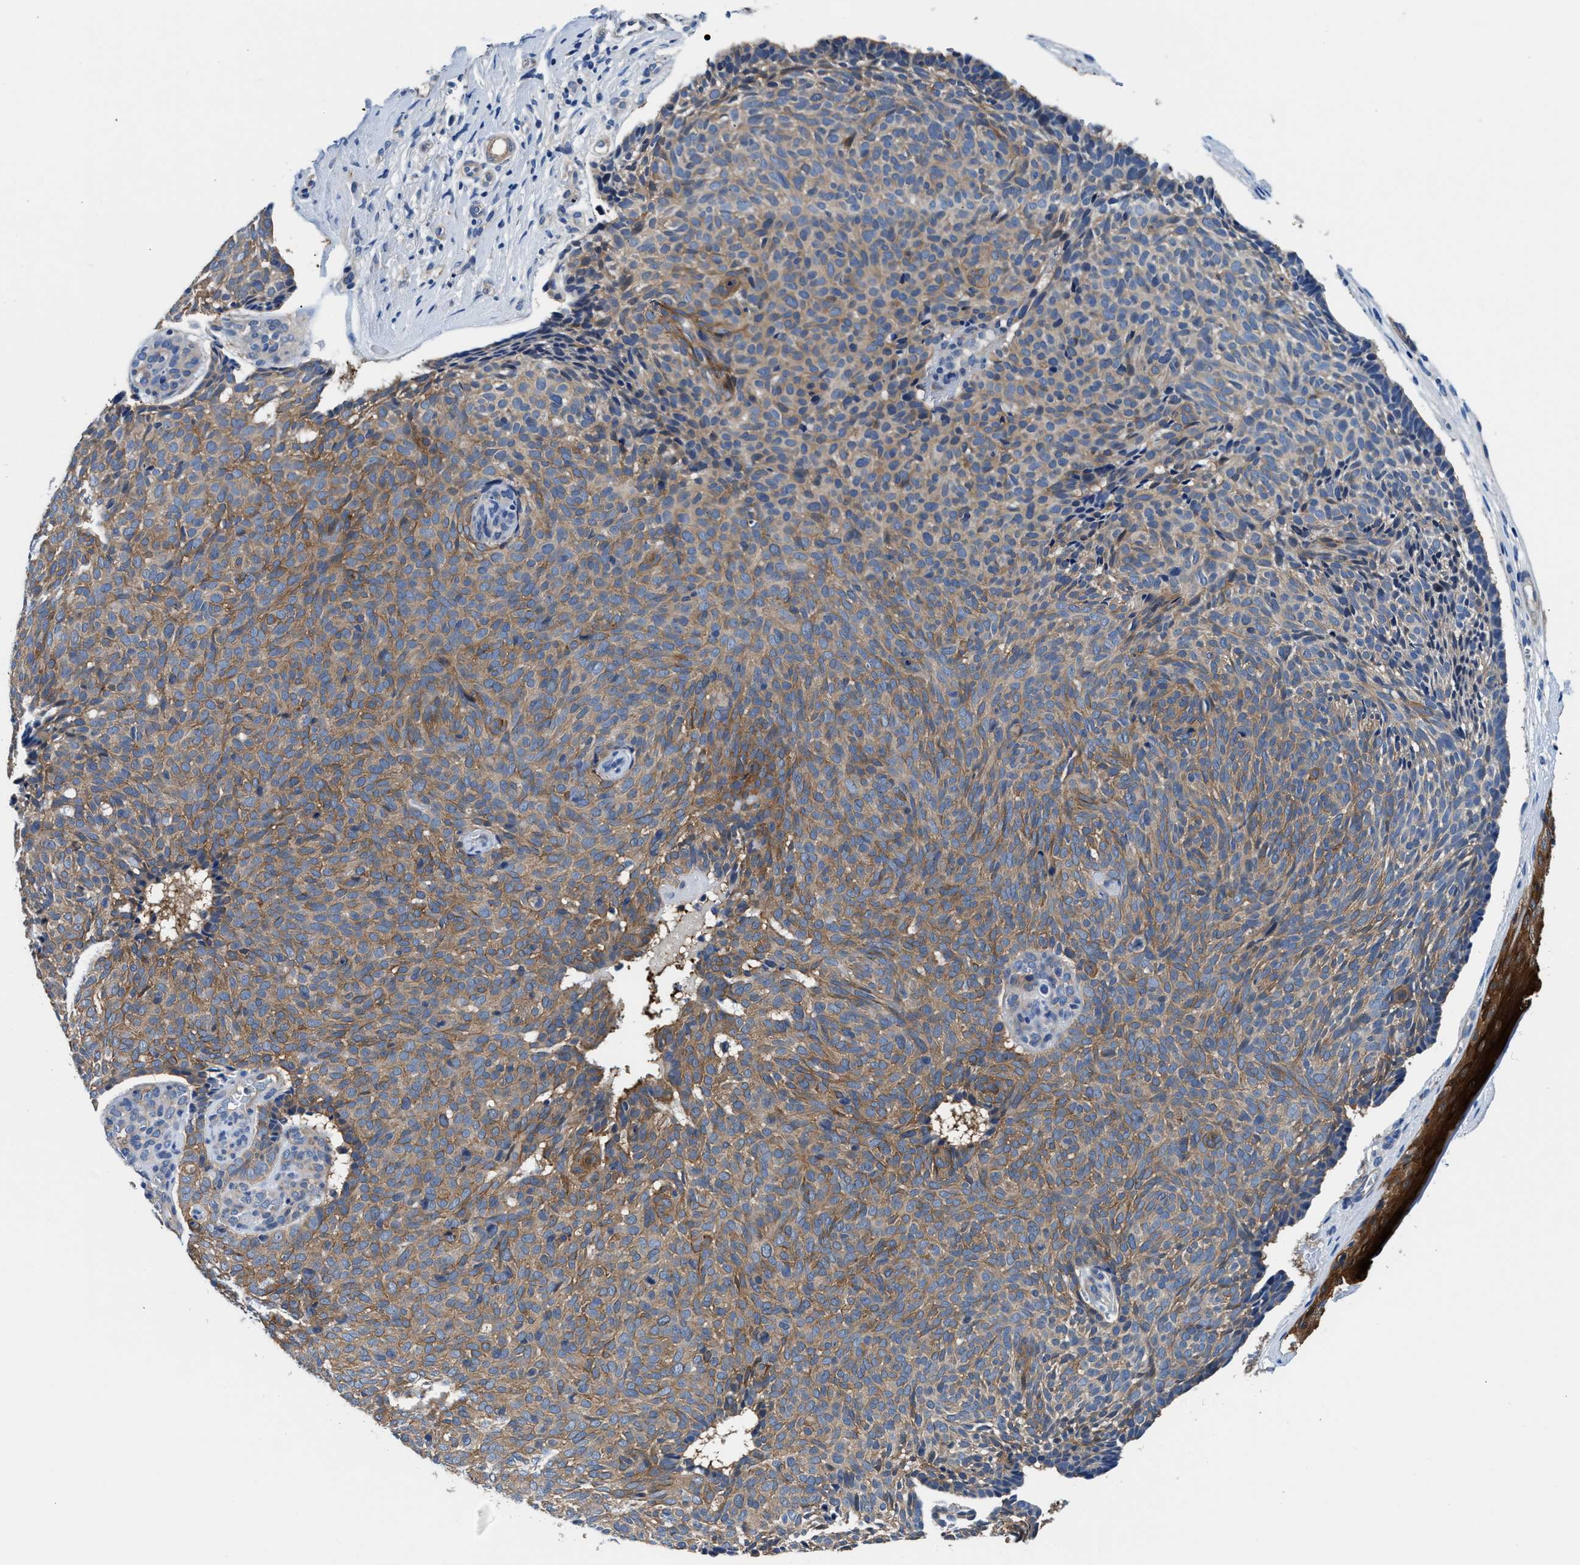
{"staining": {"intensity": "moderate", "quantity": ">75%", "location": "cytoplasmic/membranous"}, "tissue": "skin cancer", "cell_type": "Tumor cells", "image_type": "cancer", "snomed": [{"axis": "morphology", "description": "Basal cell carcinoma"}, {"axis": "topography", "description": "Skin"}], "caption": "Approximately >75% of tumor cells in basal cell carcinoma (skin) show moderate cytoplasmic/membranous protein expression as visualized by brown immunohistochemical staining.", "gene": "PARG", "patient": {"sex": "male", "age": 61}}